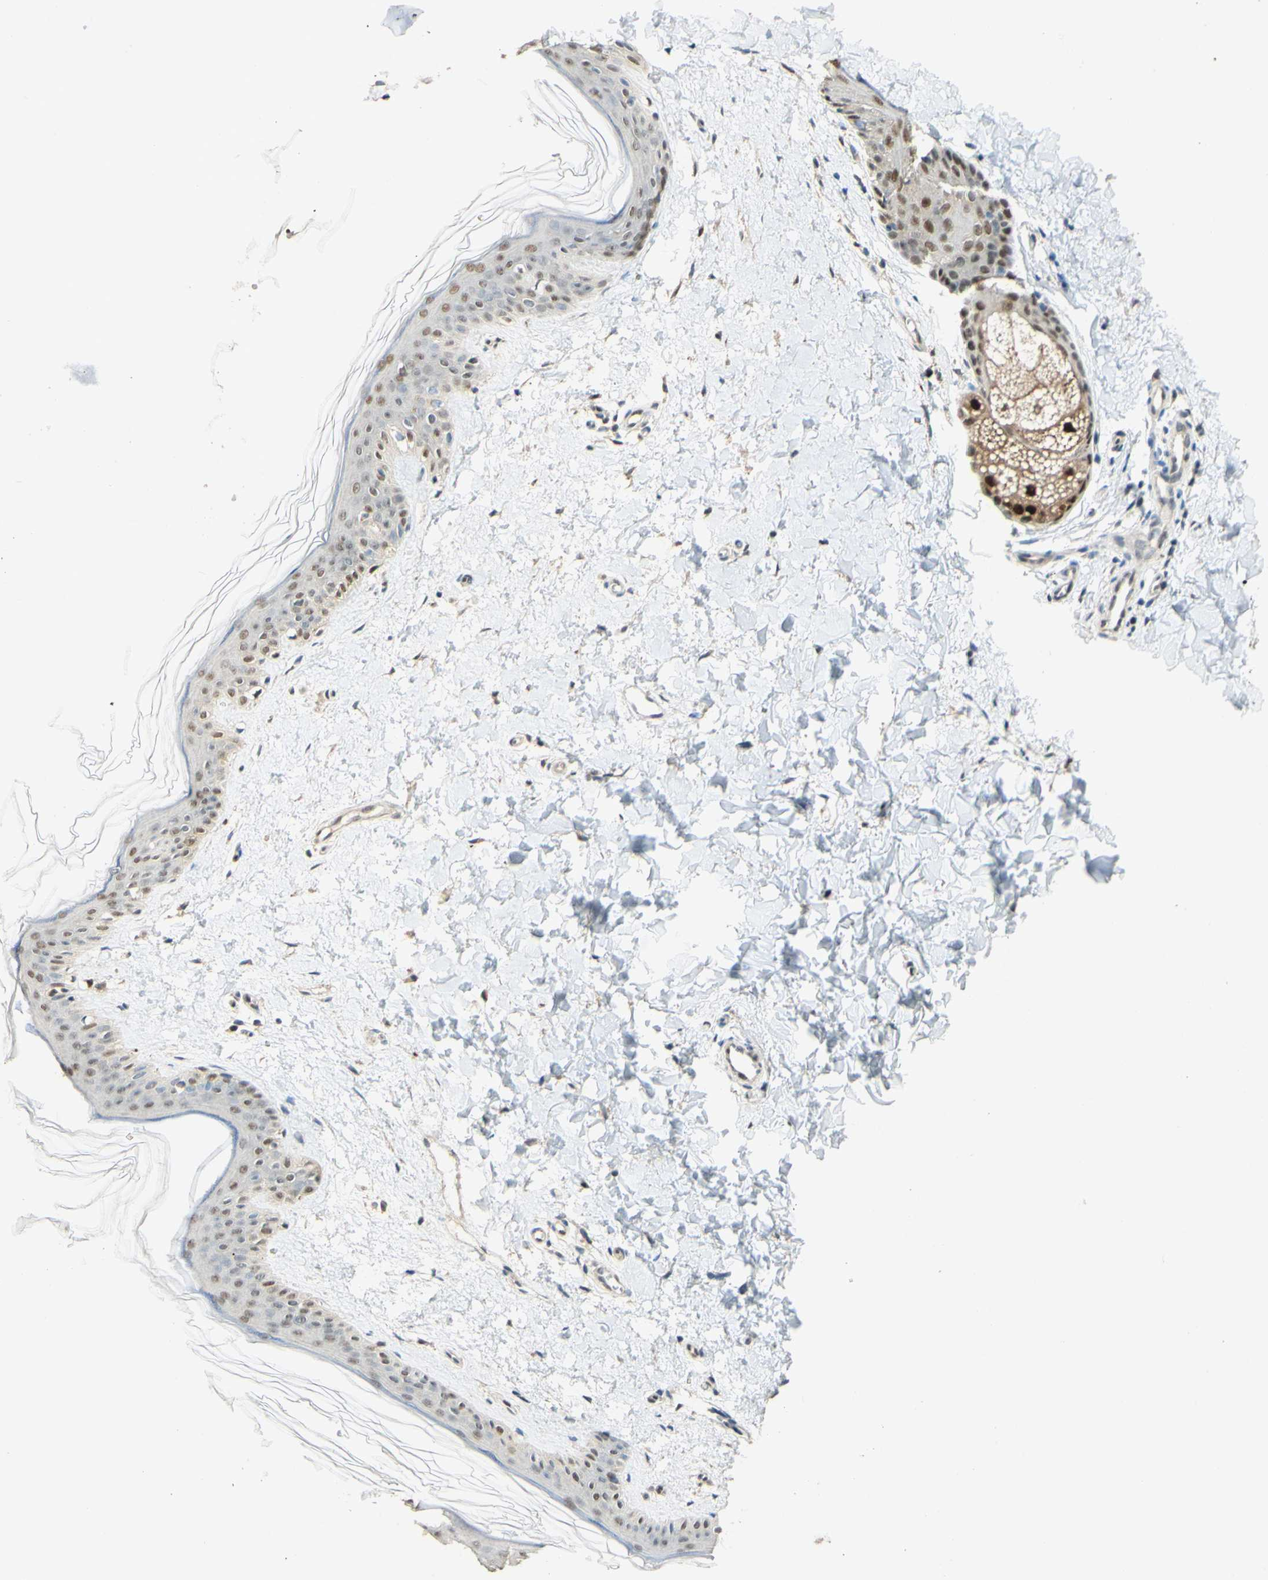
{"staining": {"intensity": "negative", "quantity": "none", "location": "none"}, "tissue": "skin", "cell_type": "Fibroblasts", "image_type": "normal", "snomed": [{"axis": "morphology", "description": "Normal tissue, NOS"}, {"axis": "topography", "description": "Skin"}], "caption": "DAB (3,3'-diaminobenzidine) immunohistochemical staining of normal human skin demonstrates no significant staining in fibroblasts.", "gene": "MAP3K4", "patient": {"sex": "female", "age": 41}}